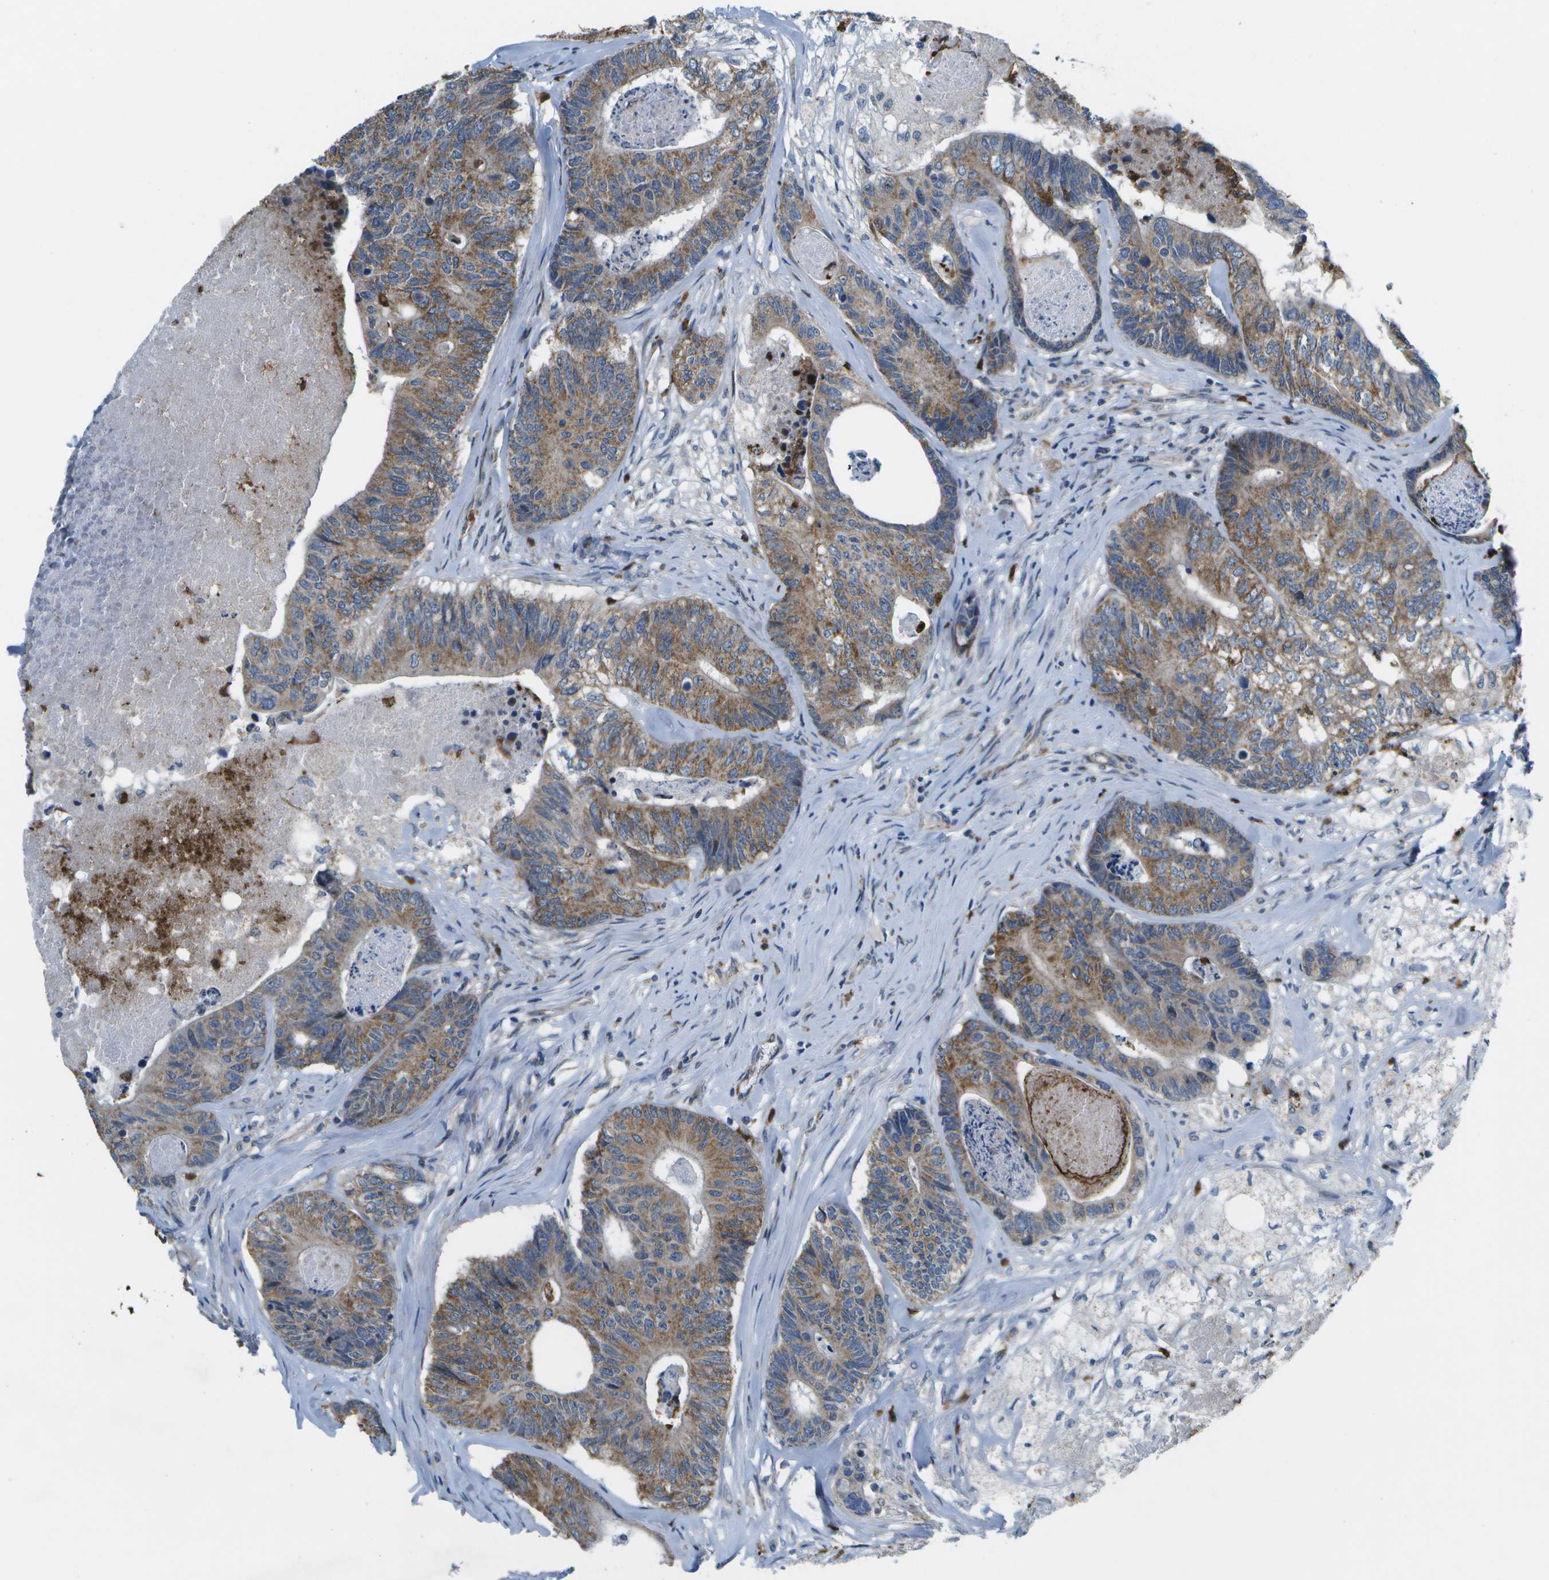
{"staining": {"intensity": "moderate", "quantity": ">75%", "location": "cytoplasmic/membranous"}, "tissue": "colorectal cancer", "cell_type": "Tumor cells", "image_type": "cancer", "snomed": [{"axis": "morphology", "description": "Adenocarcinoma, NOS"}, {"axis": "topography", "description": "Colon"}], "caption": "Immunohistochemical staining of colorectal cancer (adenocarcinoma) shows moderate cytoplasmic/membranous protein staining in about >75% of tumor cells. Immunohistochemistry (ihc) stains the protein of interest in brown and the nuclei are stained blue.", "gene": "GALNT15", "patient": {"sex": "female", "age": 57}}